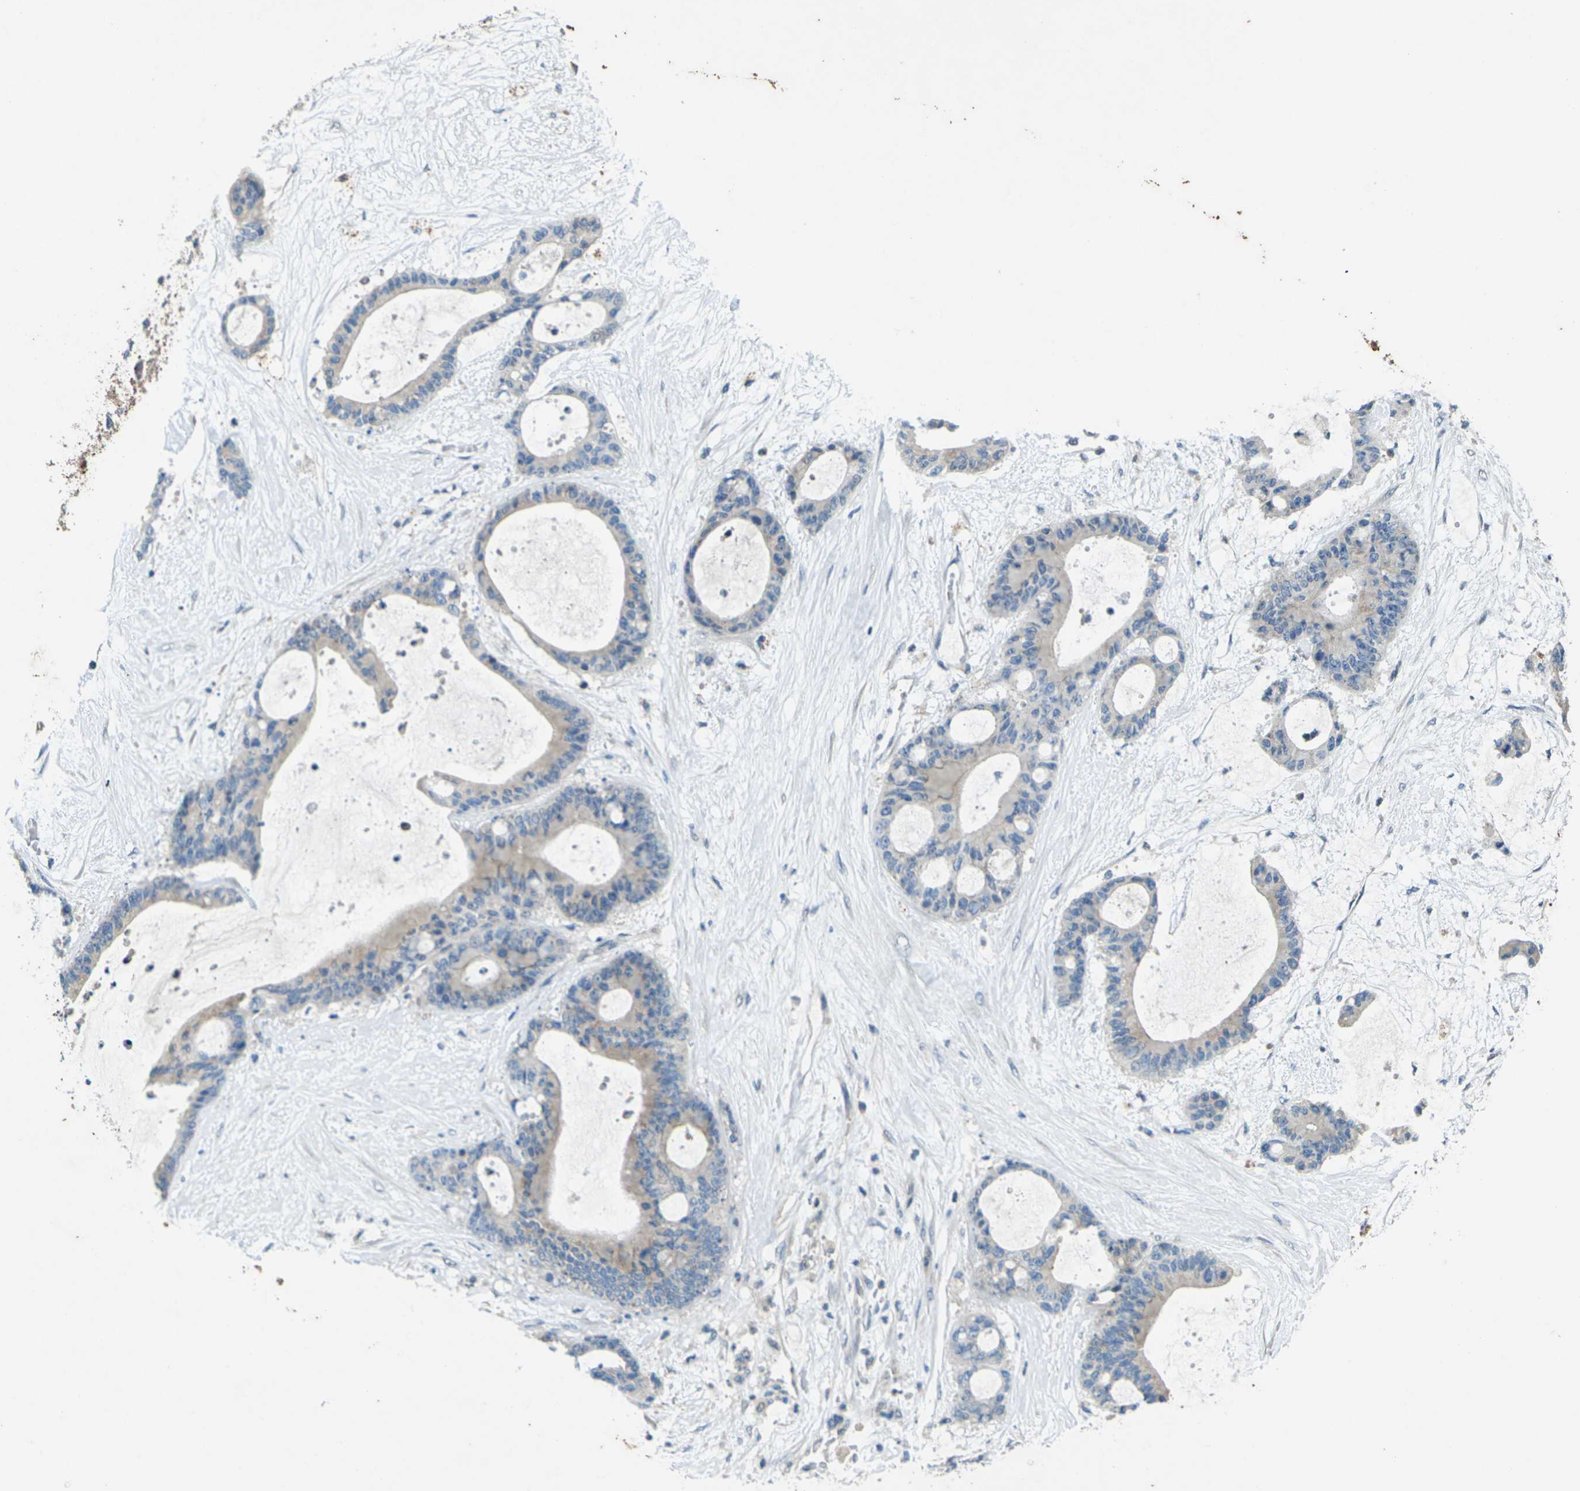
{"staining": {"intensity": "weak", "quantity": "<25%", "location": "cytoplasmic/membranous"}, "tissue": "liver cancer", "cell_type": "Tumor cells", "image_type": "cancer", "snomed": [{"axis": "morphology", "description": "Cholangiocarcinoma"}, {"axis": "topography", "description": "Liver"}], "caption": "Tumor cells are negative for protein expression in human liver cancer (cholangiocarcinoma).", "gene": "SIGLEC14", "patient": {"sex": "female", "age": 73}}